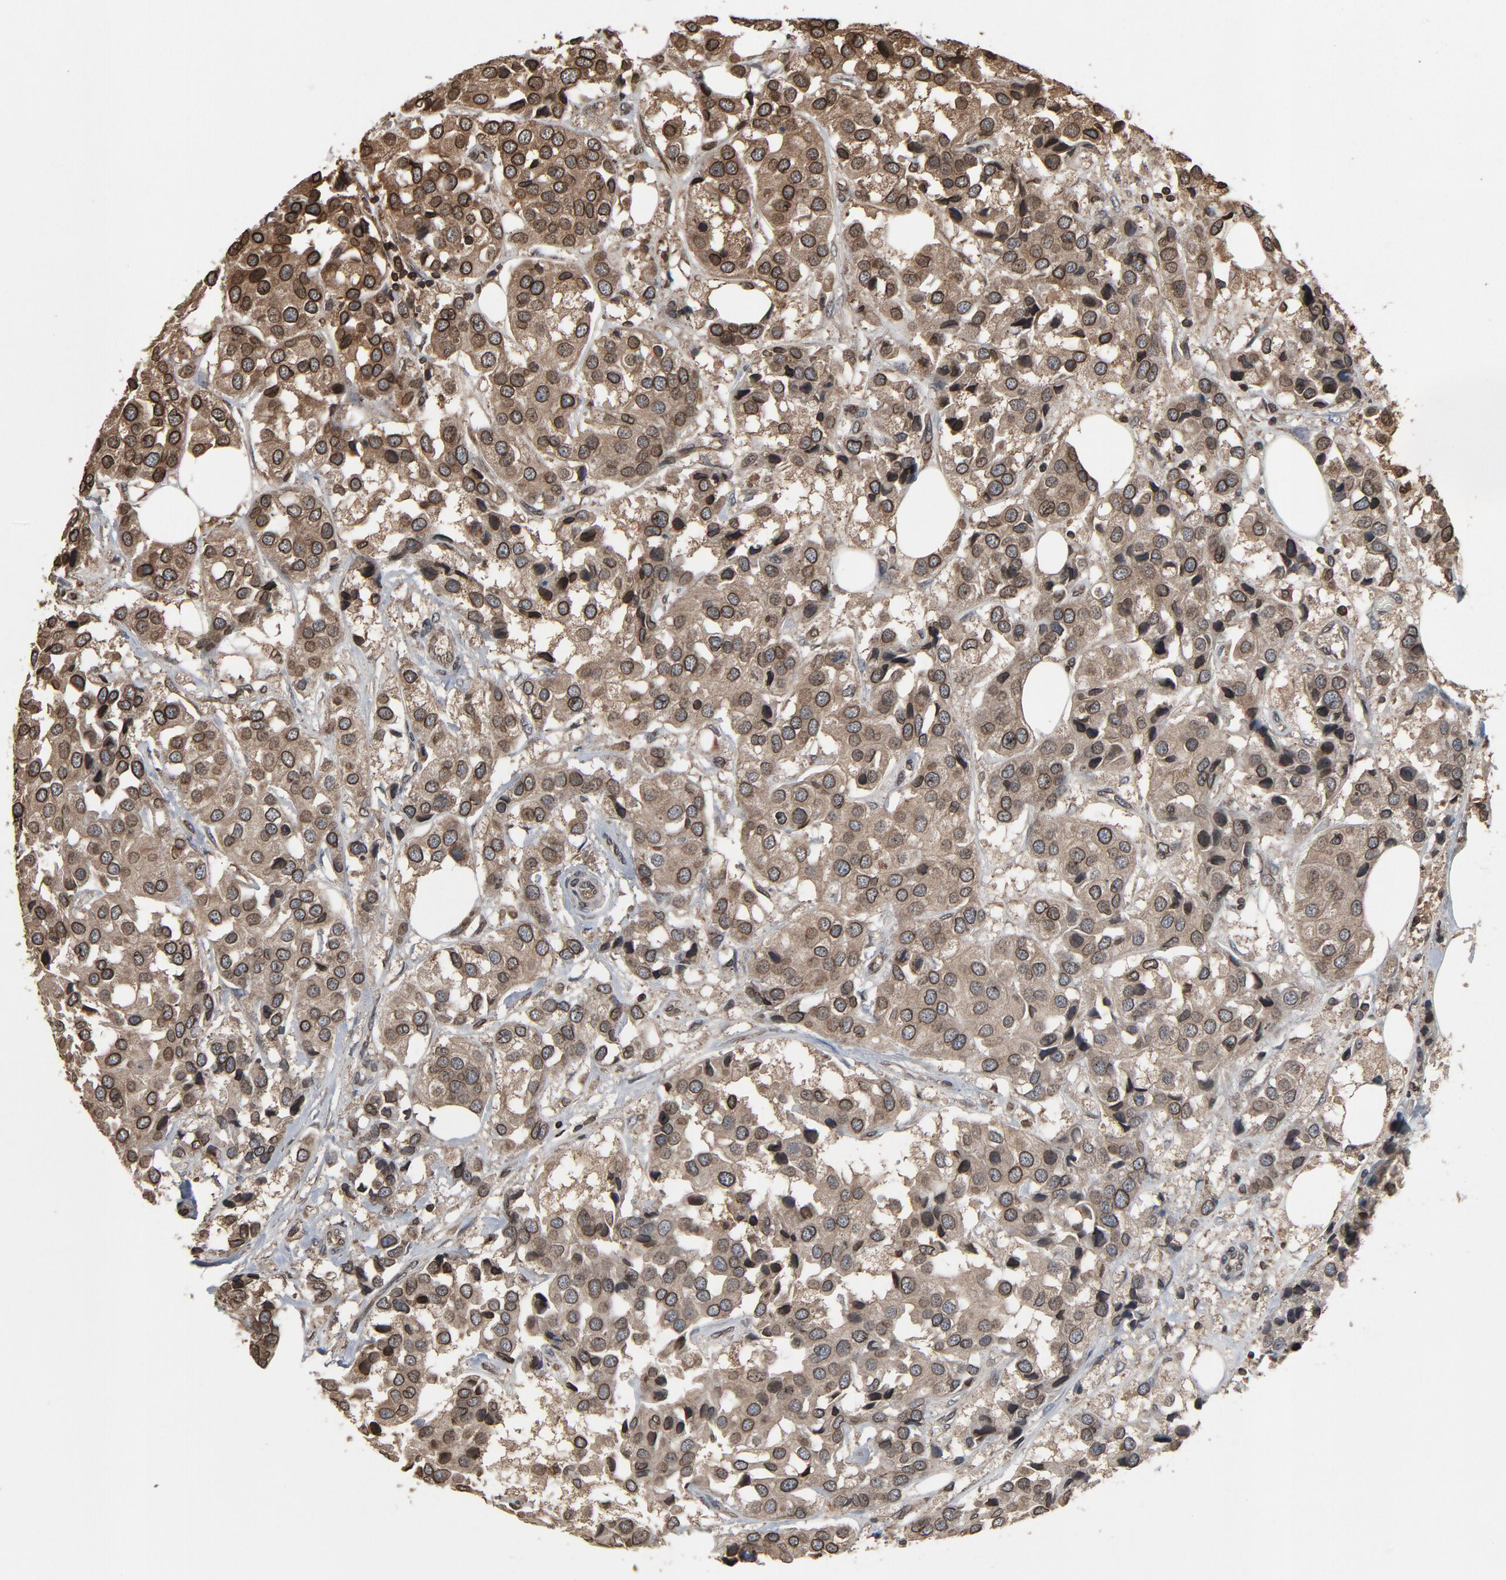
{"staining": {"intensity": "moderate", "quantity": ">75%", "location": "cytoplasmic/membranous,nuclear"}, "tissue": "breast cancer", "cell_type": "Tumor cells", "image_type": "cancer", "snomed": [{"axis": "morphology", "description": "Duct carcinoma"}, {"axis": "topography", "description": "Breast"}], "caption": "Immunohistochemical staining of human breast cancer reveals medium levels of moderate cytoplasmic/membranous and nuclear protein positivity in approximately >75% of tumor cells.", "gene": "UBE2D1", "patient": {"sex": "female", "age": 80}}